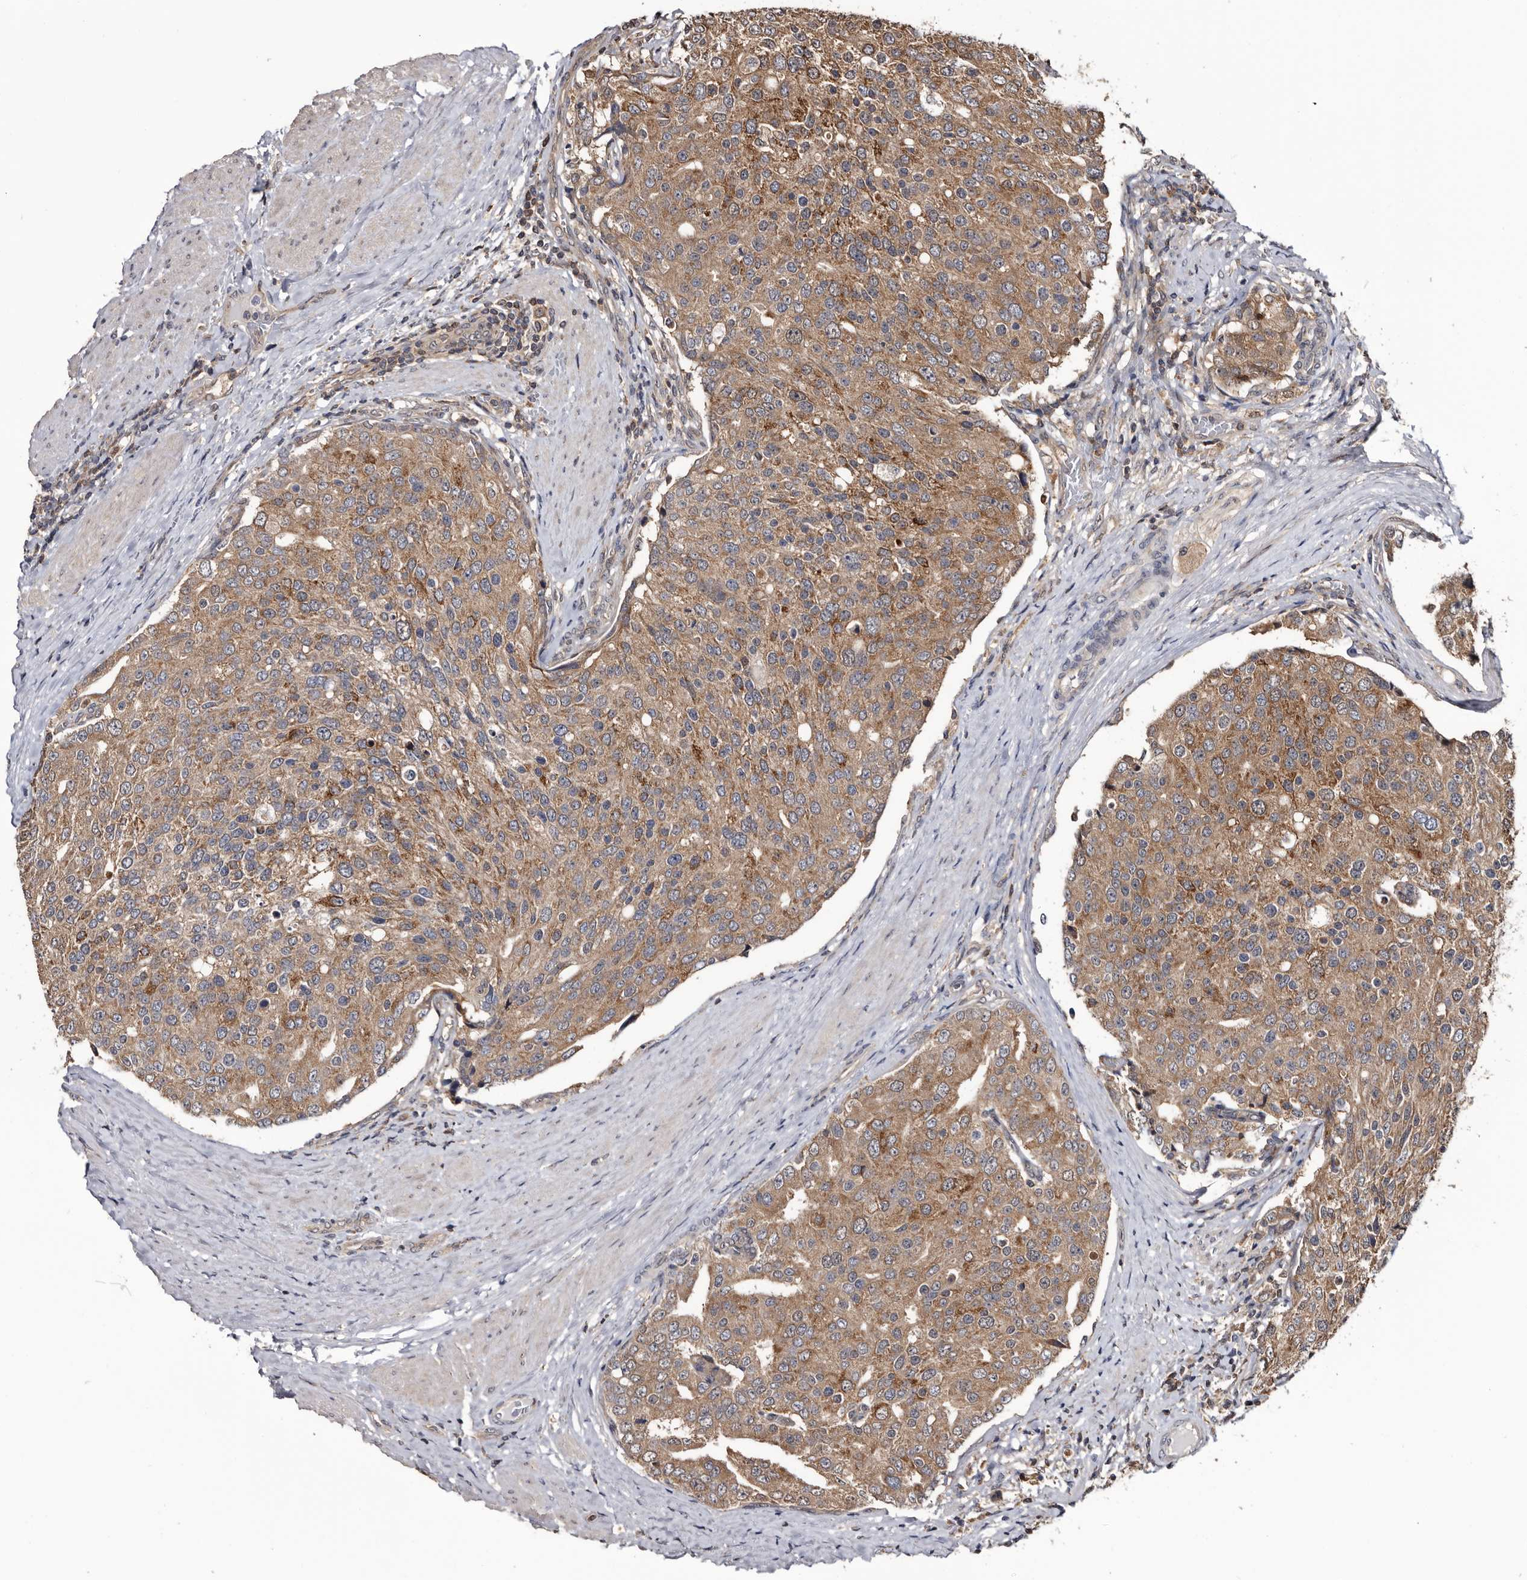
{"staining": {"intensity": "moderate", "quantity": ">75%", "location": "cytoplasmic/membranous"}, "tissue": "prostate cancer", "cell_type": "Tumor cells", "image_type": "cancer", "snomed": [{"axis": "morphology", "description": "Adenocarcinoma, High grade"}, {"axis": "topography", "description": "Prostate"}], "caption": "Protein expression analysis of human adenocarcinoma (high-grade) (prostate) reveals moderate cytoplasmic/membranous staining in about >75% of tumor cells. Using DAB (brown) and hematoxylin (blue) stains, captured at high magnification using brightfield microscopy.", "gene": "TTI2", "patient": {"sex": "male", "age": 50}}